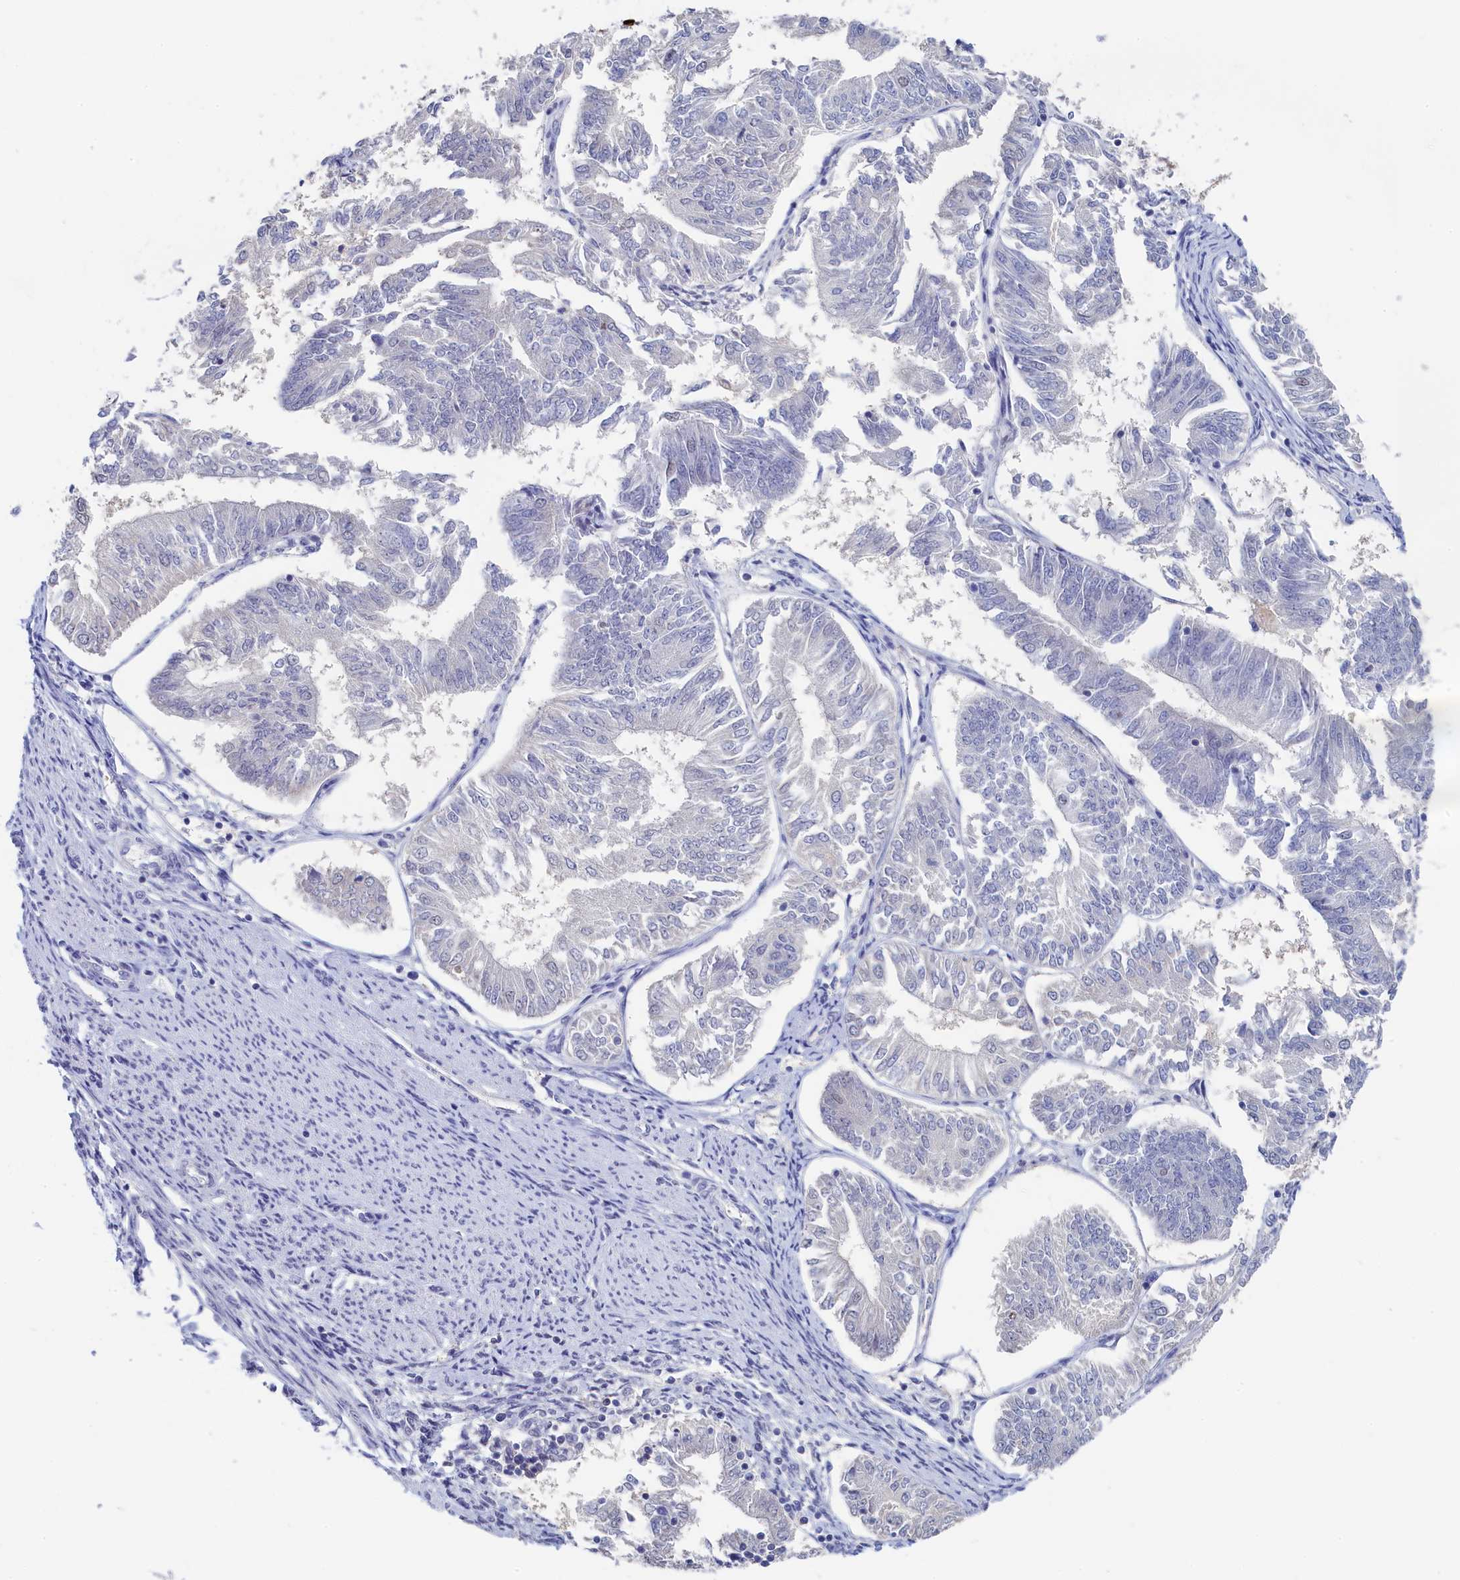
{"staining": {"intensity": "negative", "quantity": "none", "location": "none"}, "tissue": "endometrial cancer", "cell_type": "Tumor cells", "image_type": "cancer", "snomed": [{"axis": "morphology", "description": "Adenocarcinoma, NOS"}, {"axis": "topography", "description": "Endometrium"}], "caption": "Protein analysis of endometrial cancer (adenocarcinoma) shows no significant positivity in tumor cells.", "gene": "MOSPD3", "patient": {"sex": "female", "age": 58}}